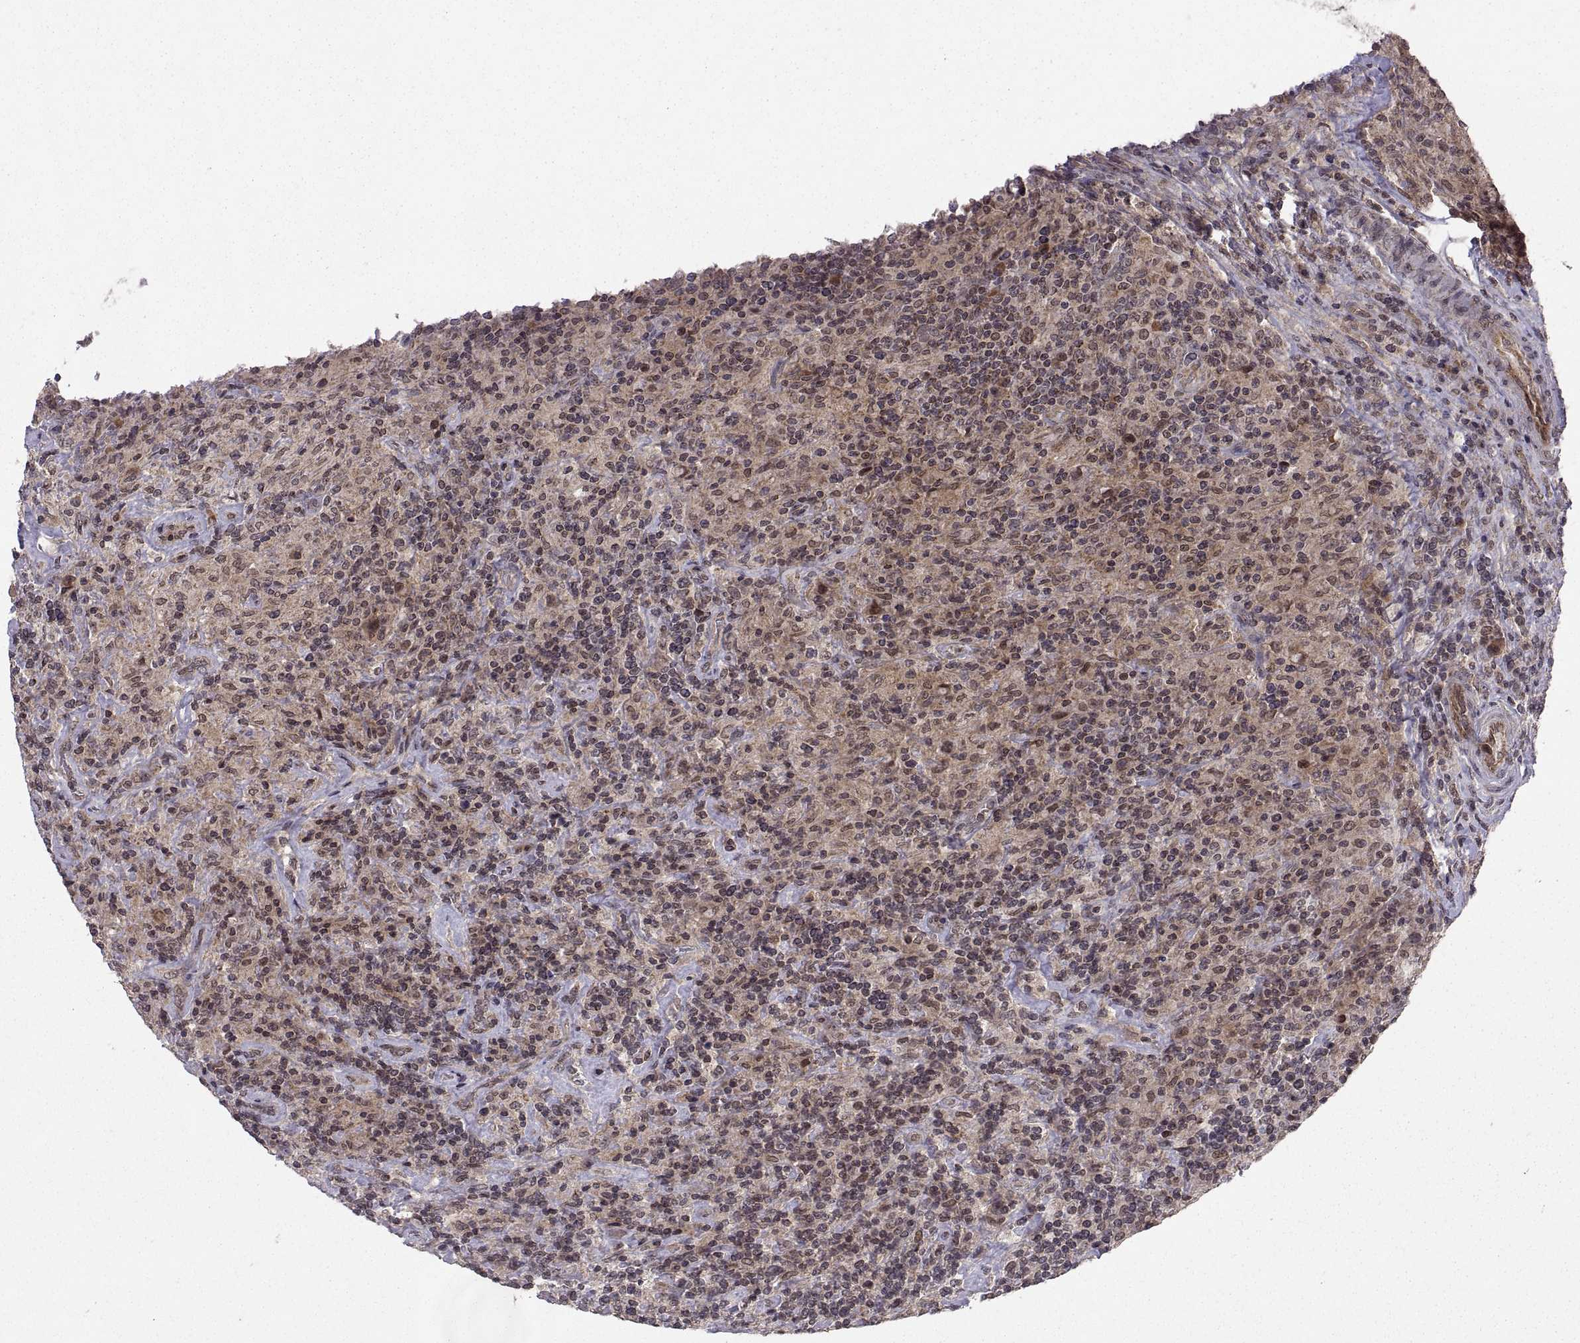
{"staining": {"intensity": "negative", "quantity": "none", "location": "none"}, "tissue": "lymphoma", "cell_type": "Tumor cells", "image_type": "cancer", "snomed": [{"axis": "morphology", "description": "Hodgkin's disease, NOS"}, {"axis": "topography", "description": "Lymph node"}], "caption": "This is an IHC photomicrograph of human Hodgkin's disease. There is no positivity in tumor cells.", "gene": "ABL2", "patient": {"sex": "male", "age": 70}}